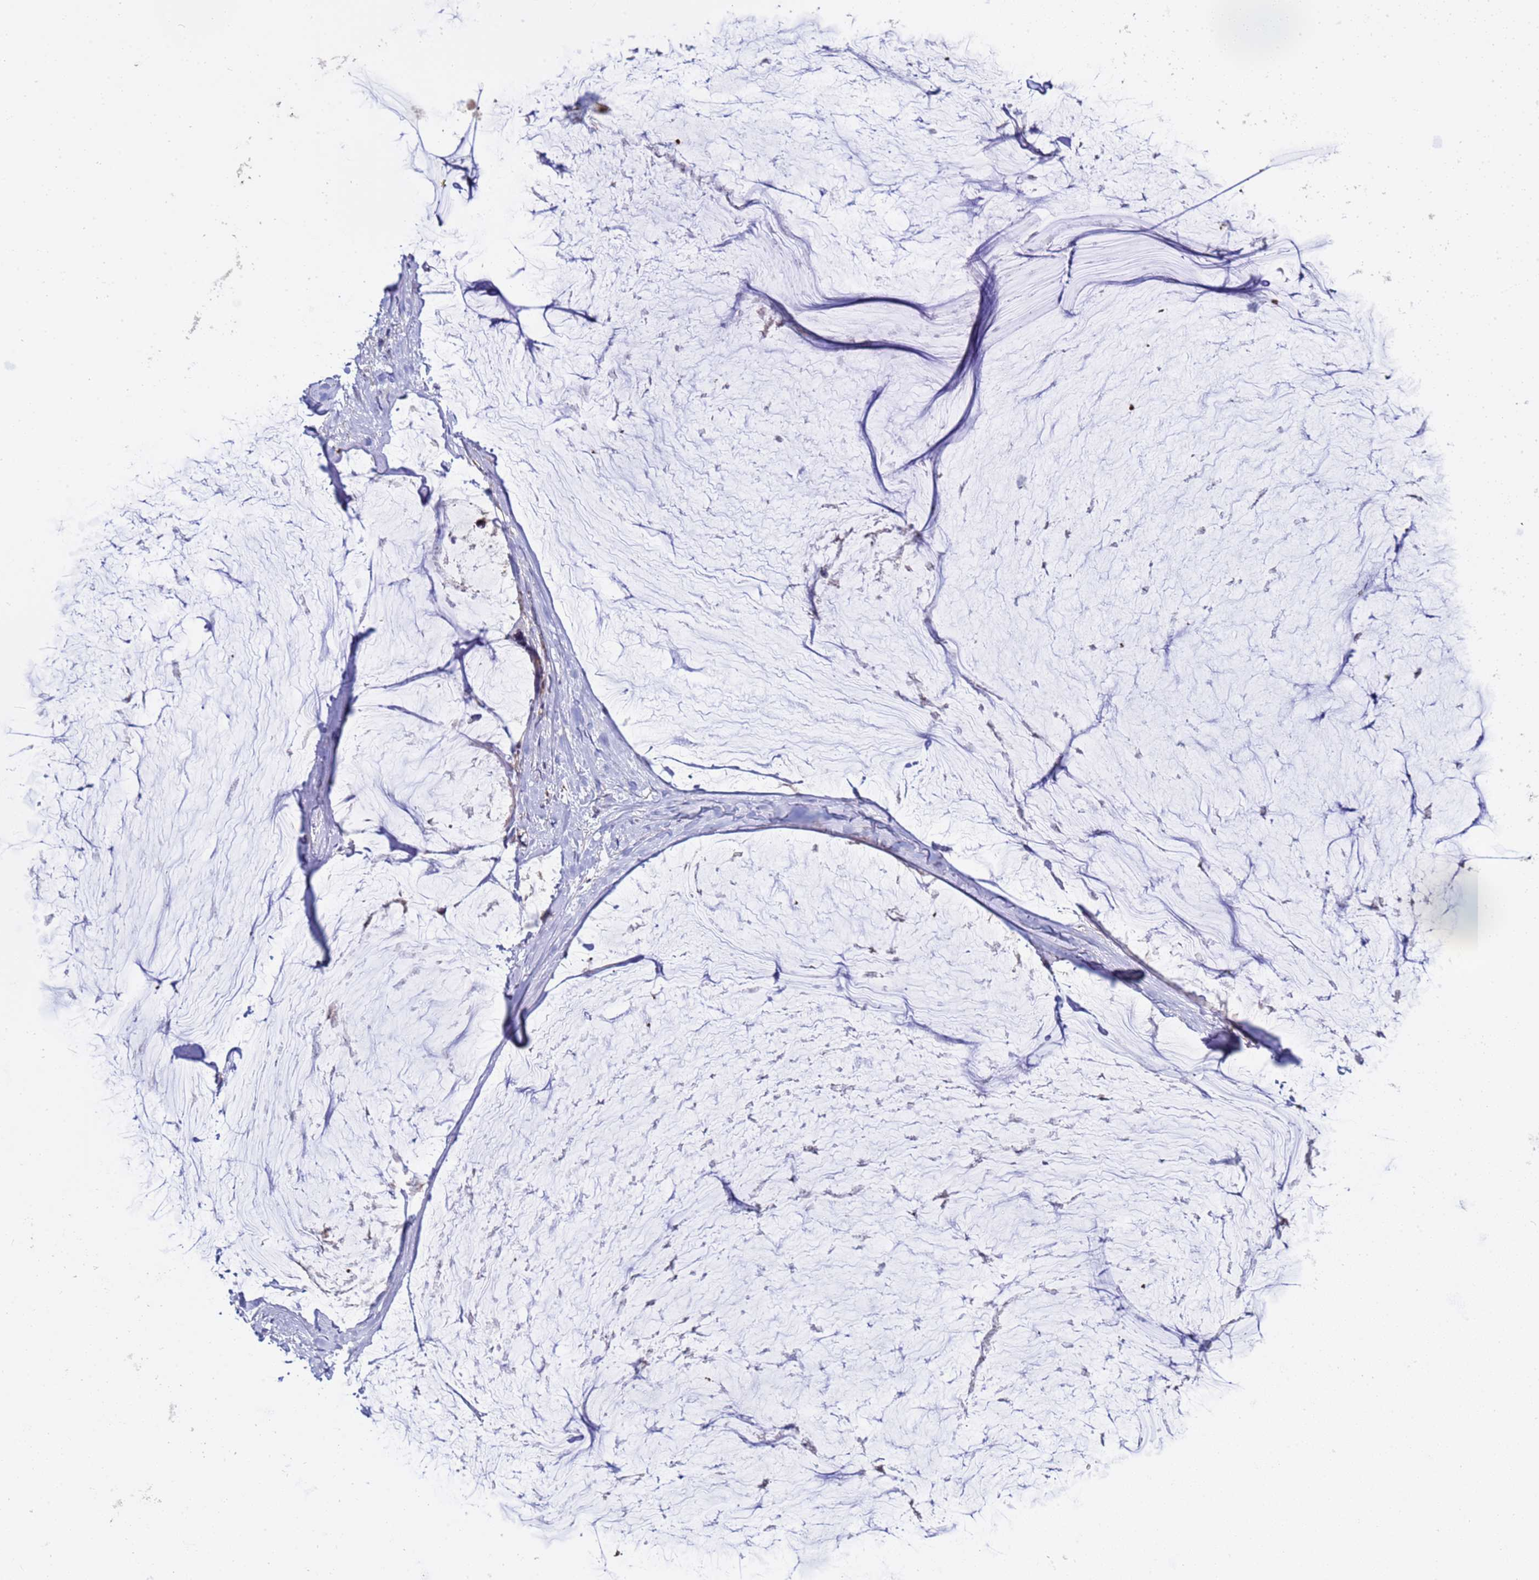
{"staining": {"intensity": "weak", "quantity": "25%-75%", "location": "cytoplasmic/membranous"}, "tissue": "ovarian cancer", "cell_type": "Tumor cells", "image_type": "cancer", "snomed": [{"axis": "morphology", "description": "Cystadenocarcinoma, mucinous, NOS"}, {"axis": "topography", "description": "Ovary"}], "caption": "Tumor cells demonstrate low levels of weak cytoplasmic/membranous expression in approximately 25%-75% of cells in mucinous cystadenocarcinoma (ovarian).", "gene": "ELMOD2", "patient": {"sex": "female", "age": 39}}